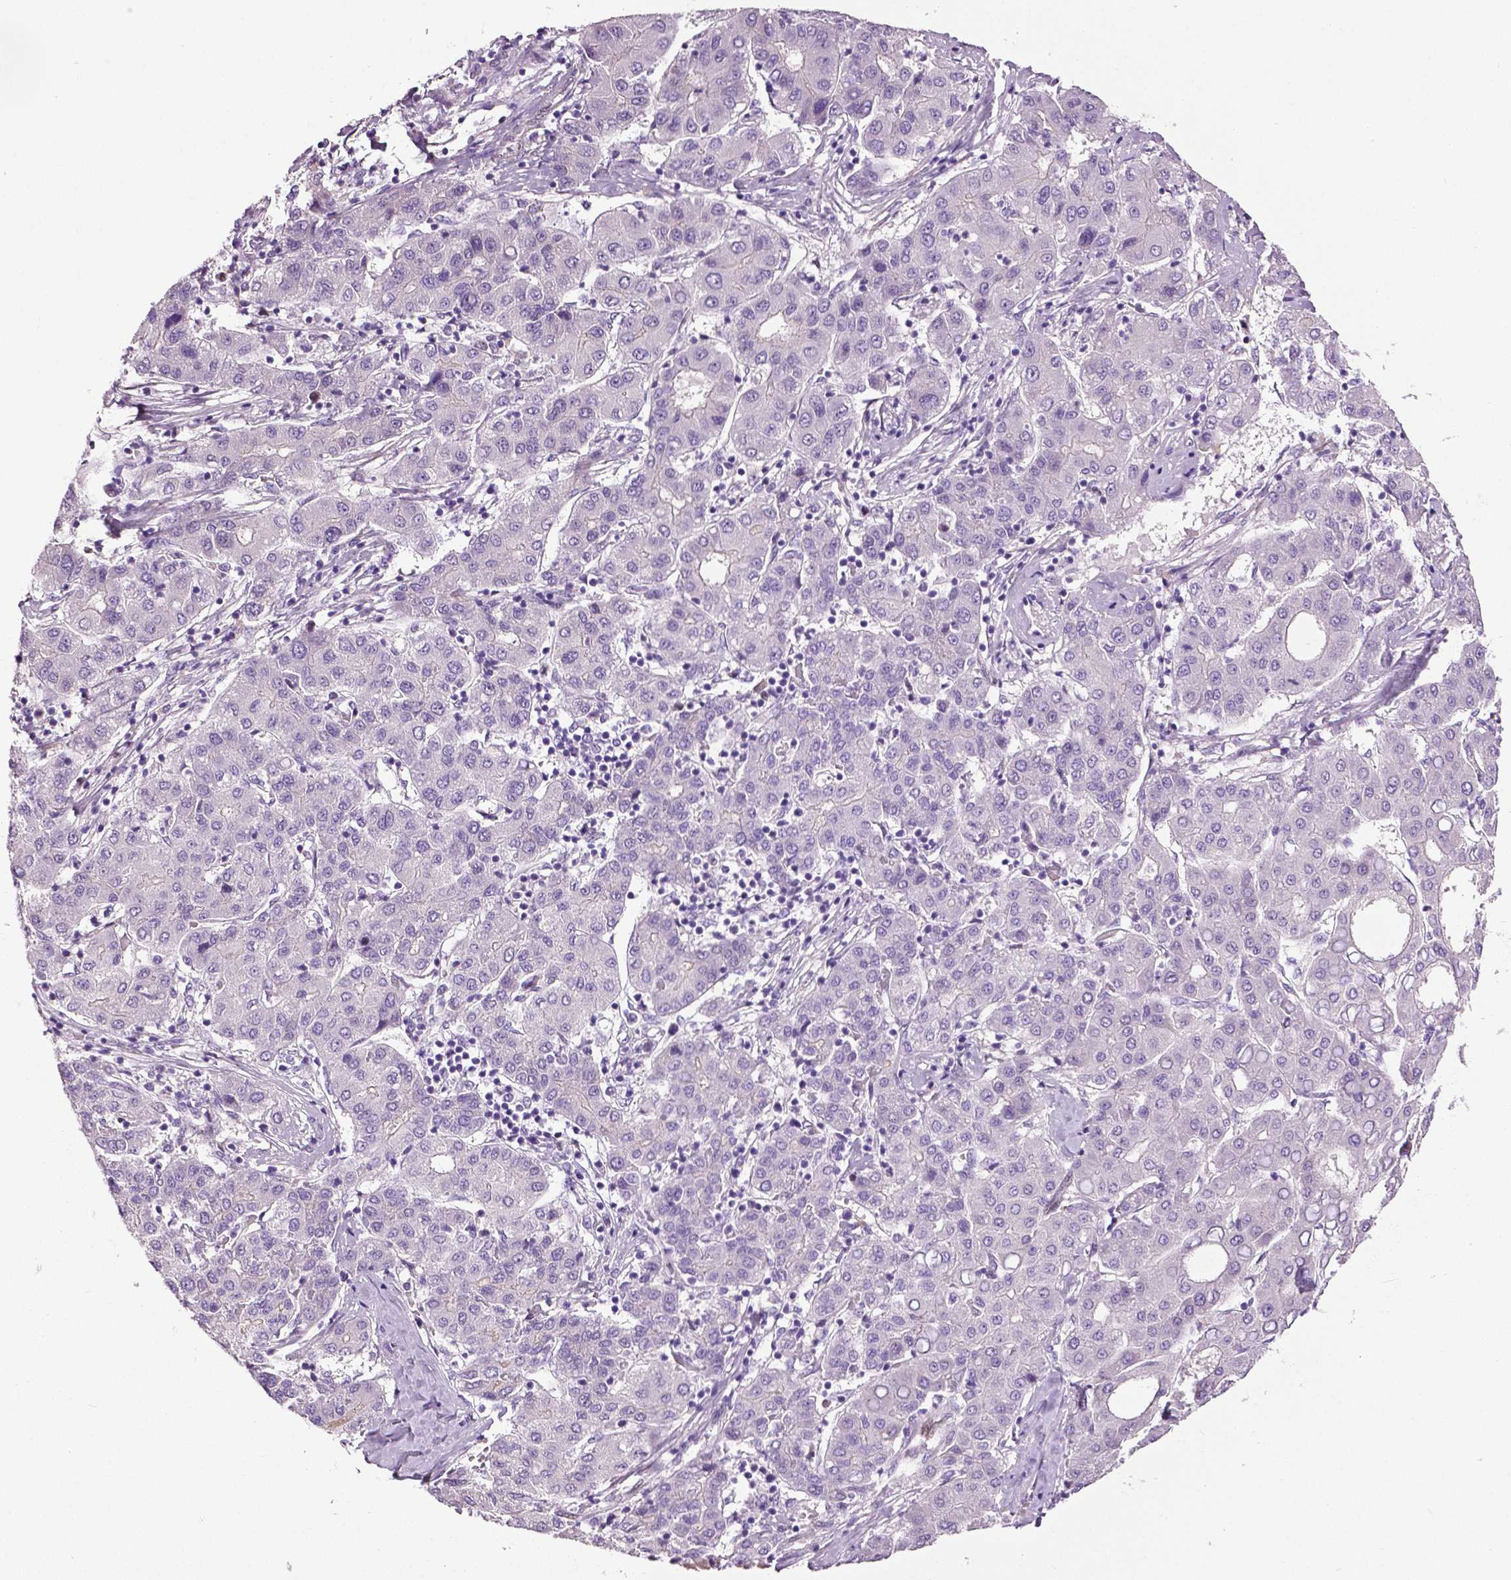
{"staining": {"intensity": "negative", "quantity": "none", "location": "none"}, "tissue": "liver cancer", "cell_type": "Tumor cells", "image_type": "cancer", "snomed": [{"axis": "morphology", "description": "Carcinoma, Hepatocellular, NOS"}, {"axis": "topography", "description": "Liver"}], "caption": "The photomicrograph shows no staining of tumor cells in liver cancer (hepatocellular carcinoma). (Stains: DAB IHC with hematoxylin counter stain, Microscopy: brightfield microscopy at high magnification).", "gene": "PTGER3", "patient": {"sex": "male", "age": 65}}